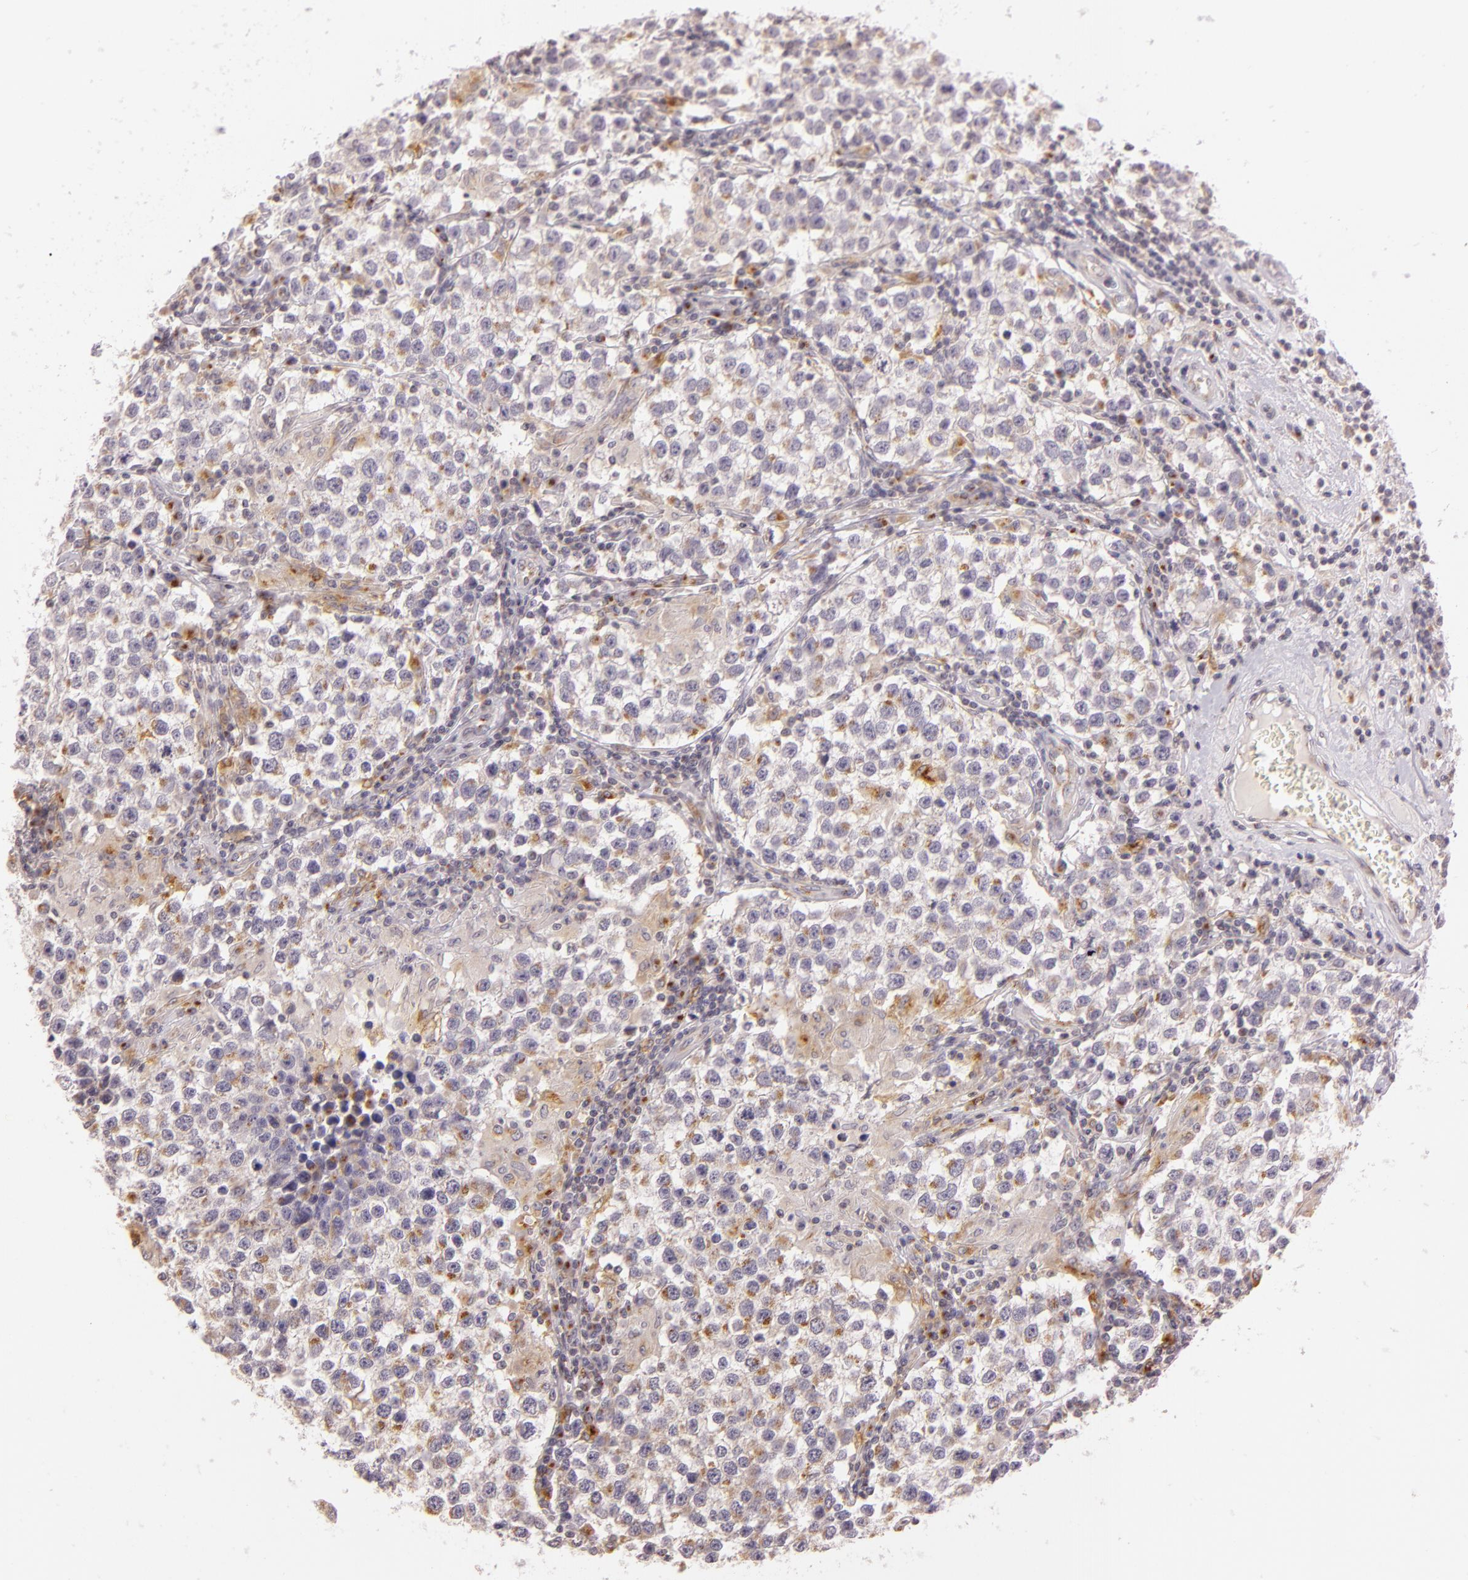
{"staining": {"intensity": "weak", "quantity": ">75%", "location": "cytoplasmic/membranous"}, "tissue": "testis cancer", "cell_type": "Tumor cells", "image_type": "cancer", "snomed": [{"axis": "morphology", "description": "Seminoma, NOS"}, {"axis": "topography", "description": "Testis"}], "caption": "A histopathology image of human testis cancer stained for a protein exhibits weak cytoplasmic/membranous brown staining in tumor cells.", "gene": "LGMN", "patient": {"sex": "male", "age": 36}}